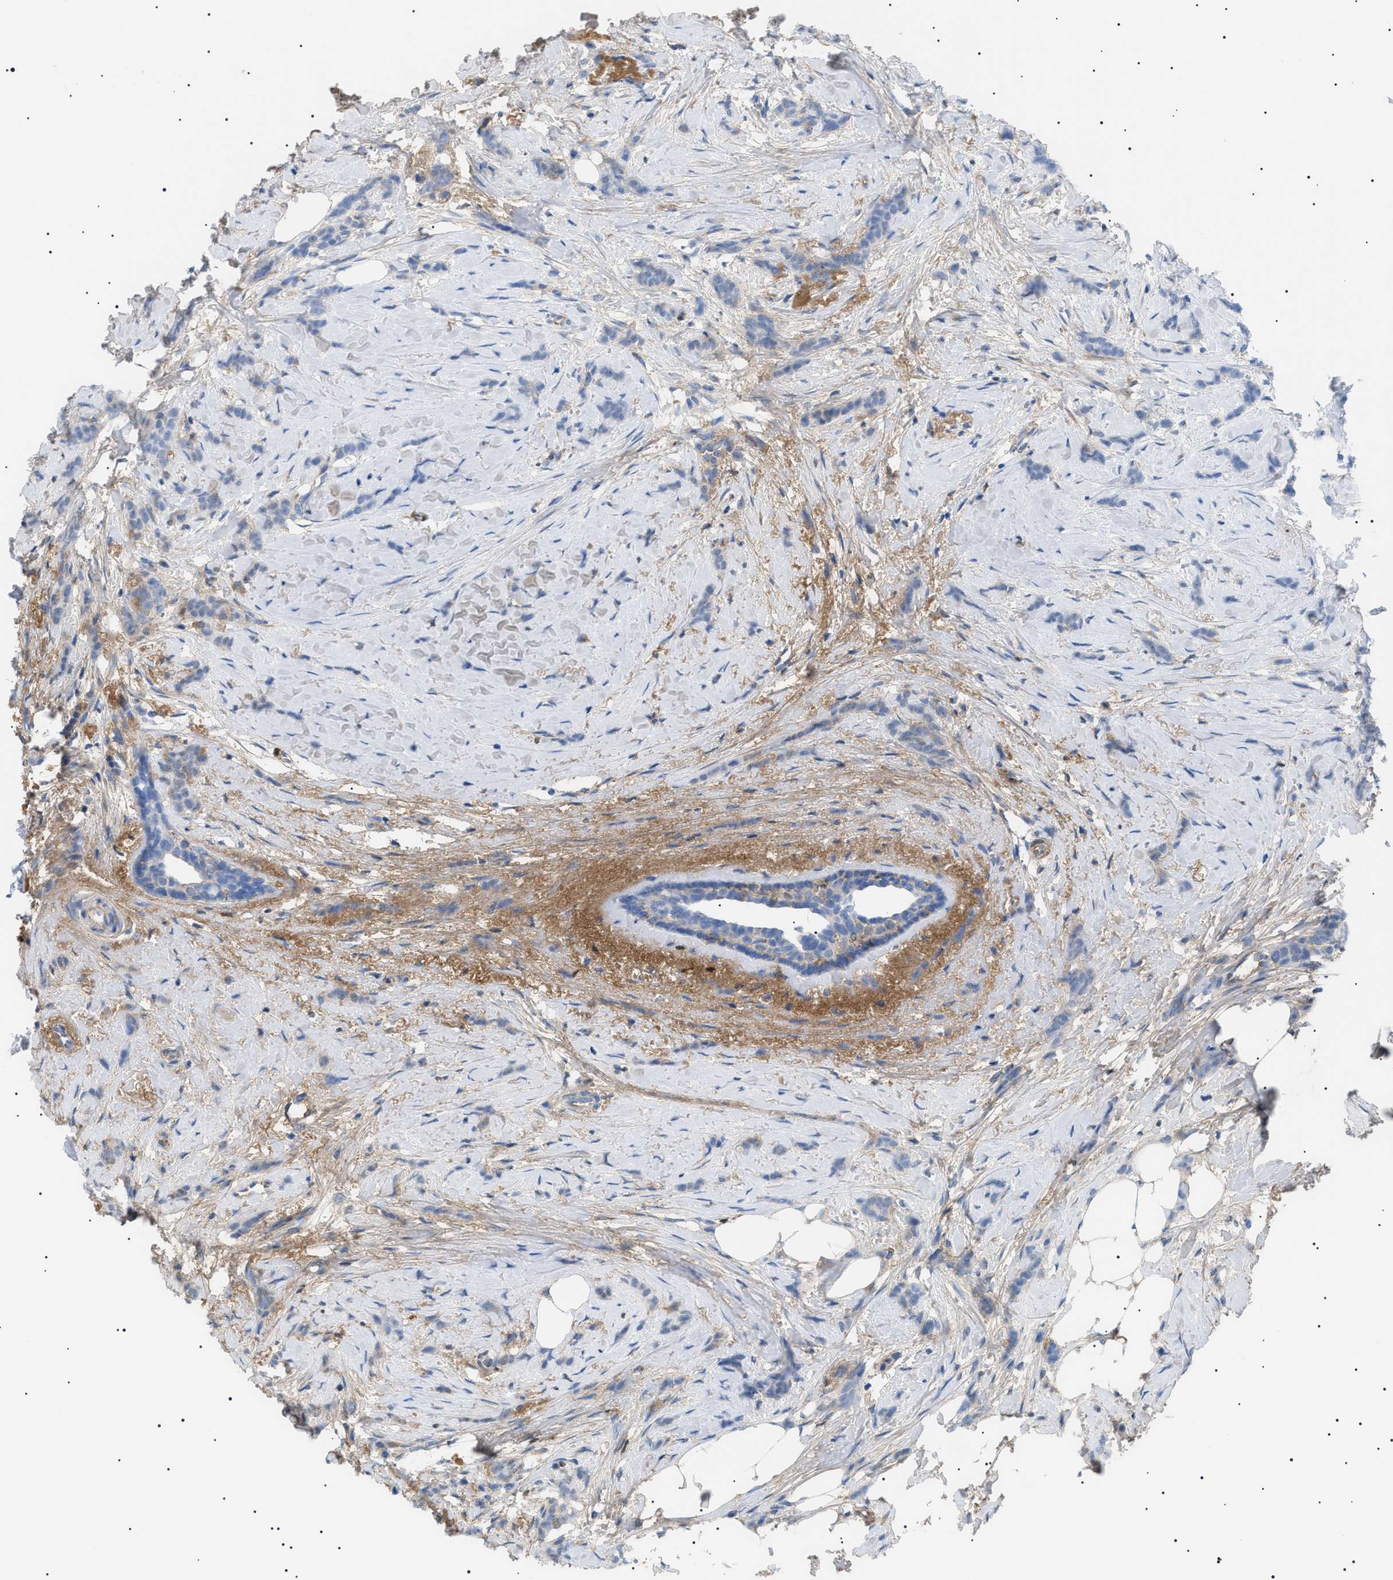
{"staining": {"intensity": "negative", "quantity": "none", "location": "none"}, "tissue": "breast cancer", "cell_type": "Tumor cells", "image_type": "cancer", "snomed": [{"axis": "morphology", "description": "Lobular carcinoma, in situ"}, {"axis": "morphology", "description": "Lobular carcinoma"}, {"axis": "topography", "description": "Breast"}], "caption": "IHC photomicrograph of neoplastic tissue: human breast lobular carcinoma in situ stained with DAB demonstrates no significant protein staining in tumor cells. (DAB immunohistochemistry, high magnification).", "gene": "LPA", "patient": {"sex": "female", "age": 41}}